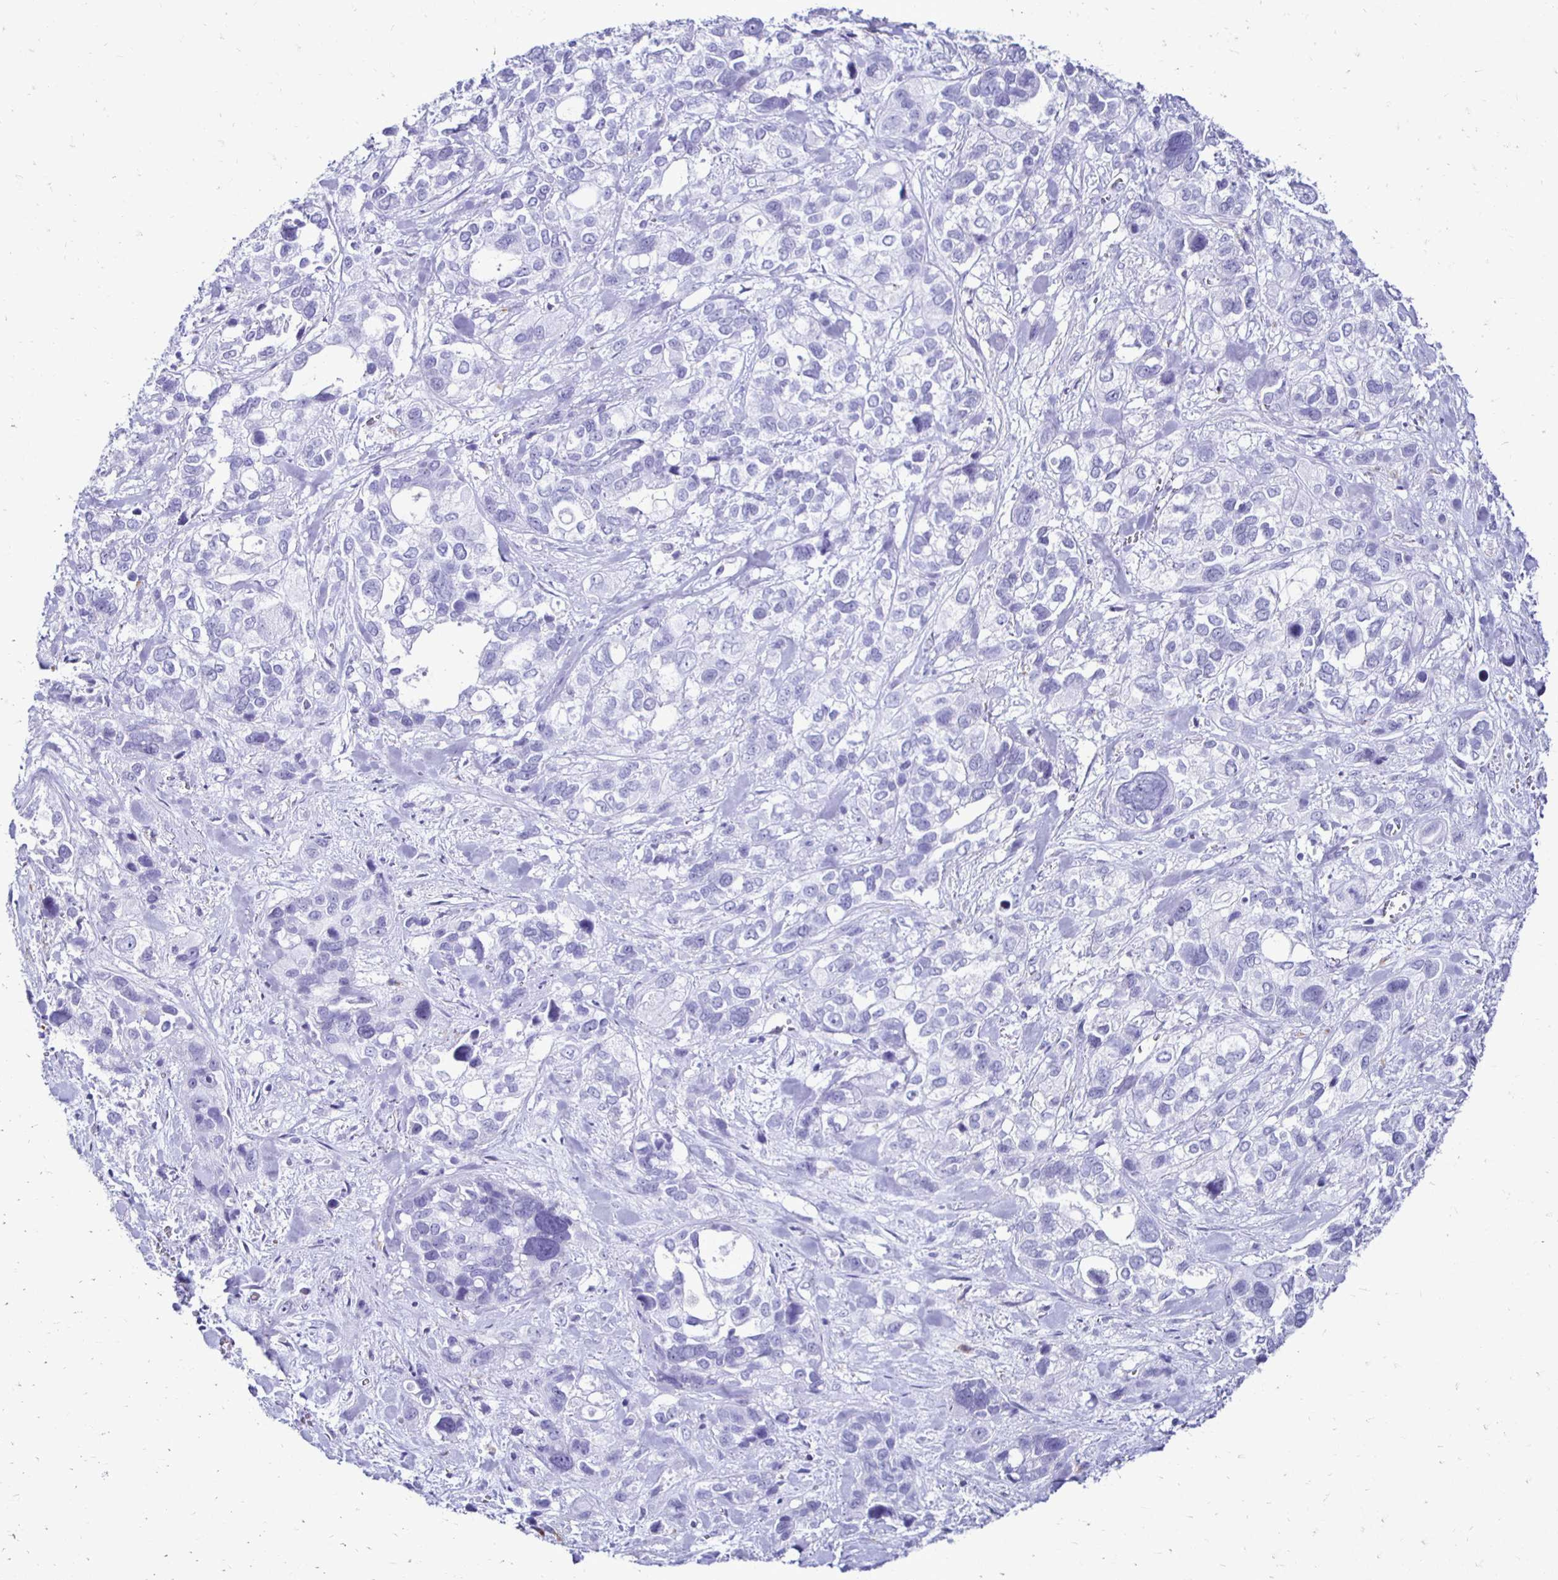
{"staining": {"intensity": "negative", "quantity": "none", "location": "none"}, "tissue": "stomach cancer", "cell_type": "Tumor cells", "image_type": "cancer", "snomed": [{"axis": "morphology", "description": "Adenocarcinoma, NOS"}, {"axis": "topography", "description": "Stomach, upper"}], "caption": "Tumor cells show no significant protein staining in stomach adenocarcinoma.", "gene": "CST5", "patient": {"sex": "female", "age": 81}}